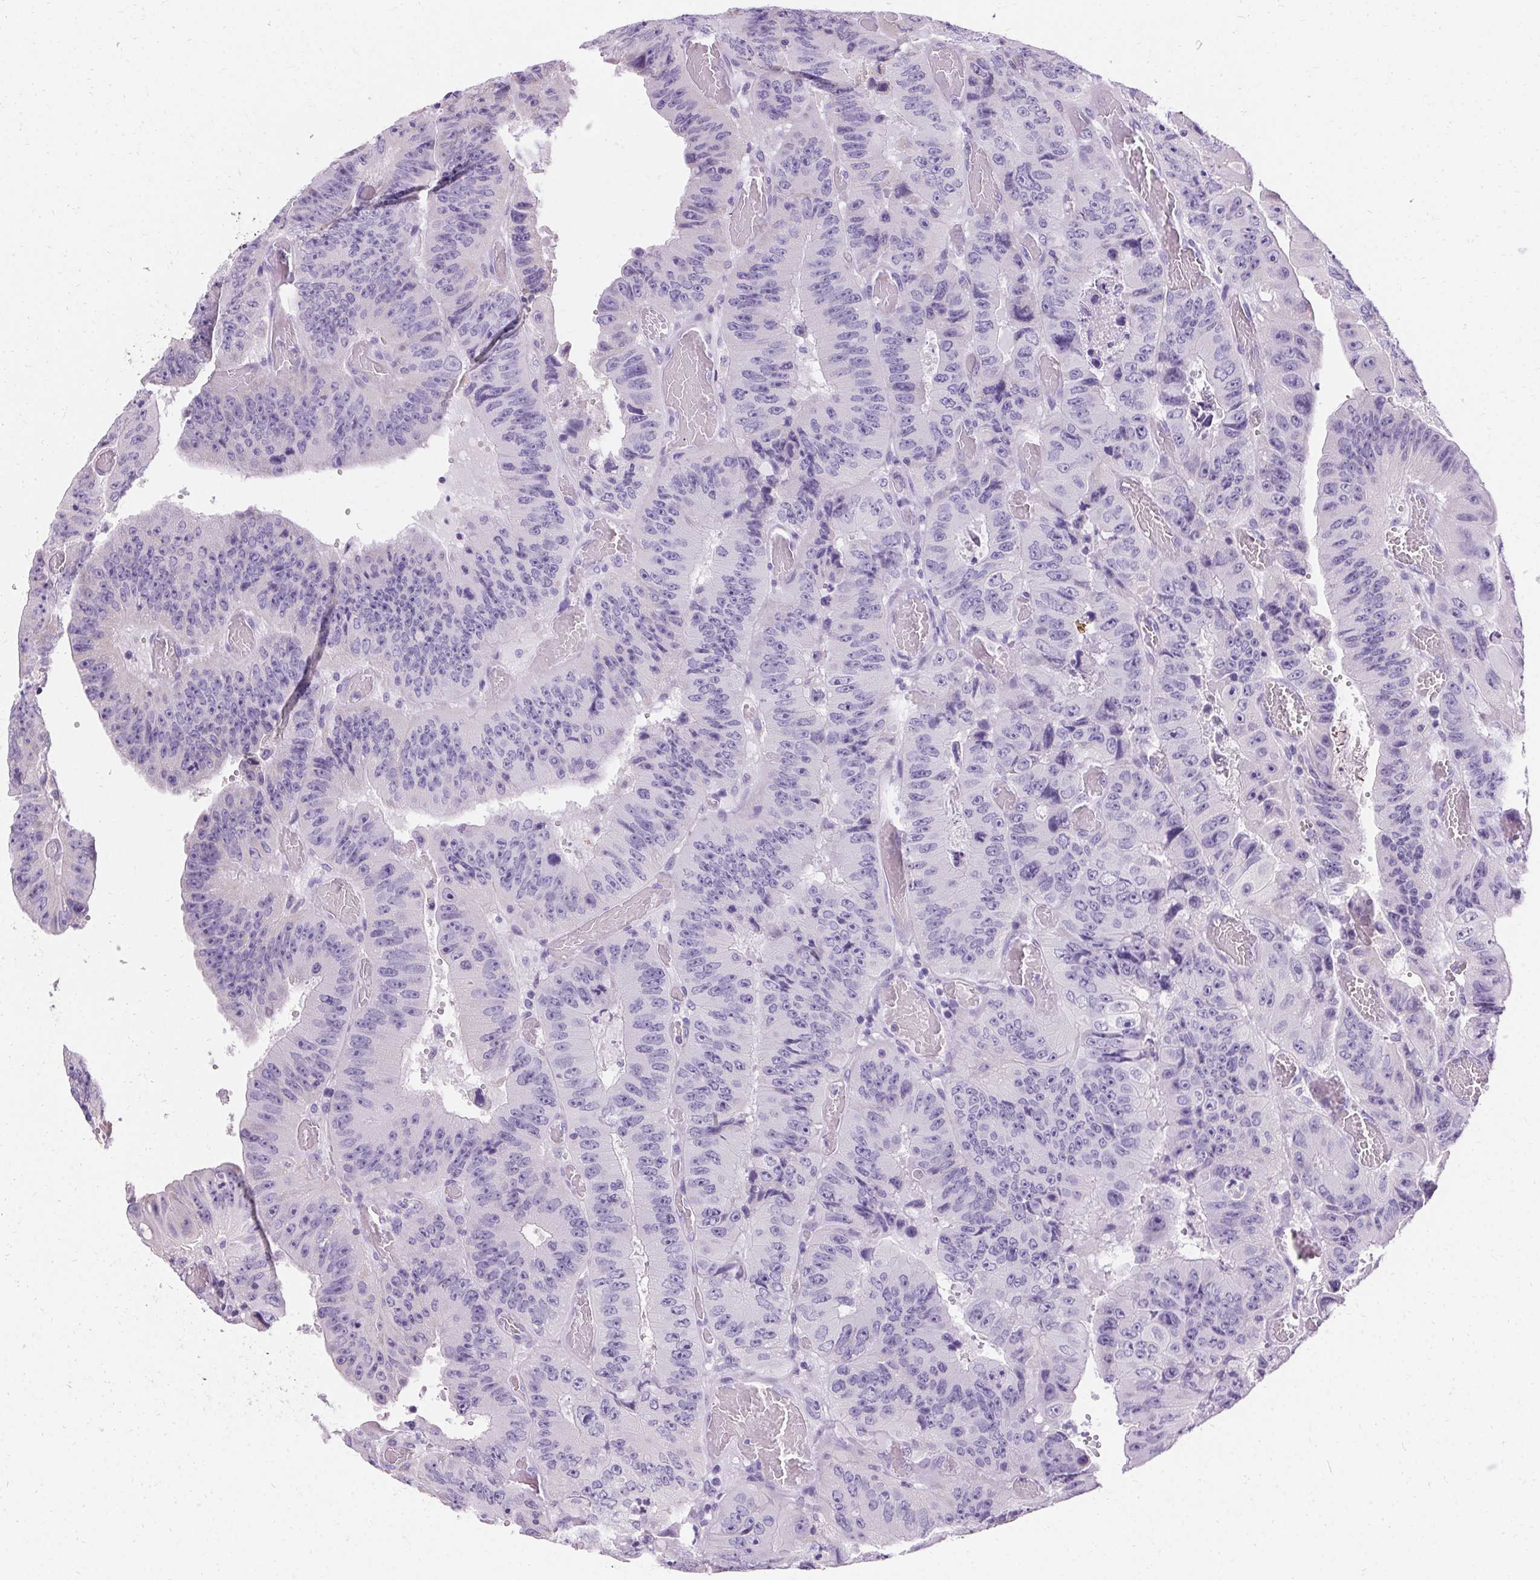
{"staining": {"intensity": "negative", "quantity": "none", "location": "none"}, "tissue": "colorectal cancer", "cell_type": "Tumor cells", "image_type": "cancer", "snomed": [{"axis": "morphology", "description": "Adenocarcinoma, NOS"}, {"axis": "topography", "description": "Colon"}], "caption": "The micrograph reveals no significant positivity in tumor cells of colorectal cancer (adenocarcinoma).", "gene": "ASGR2", "patient": {"sex": "female", "age": 84}}